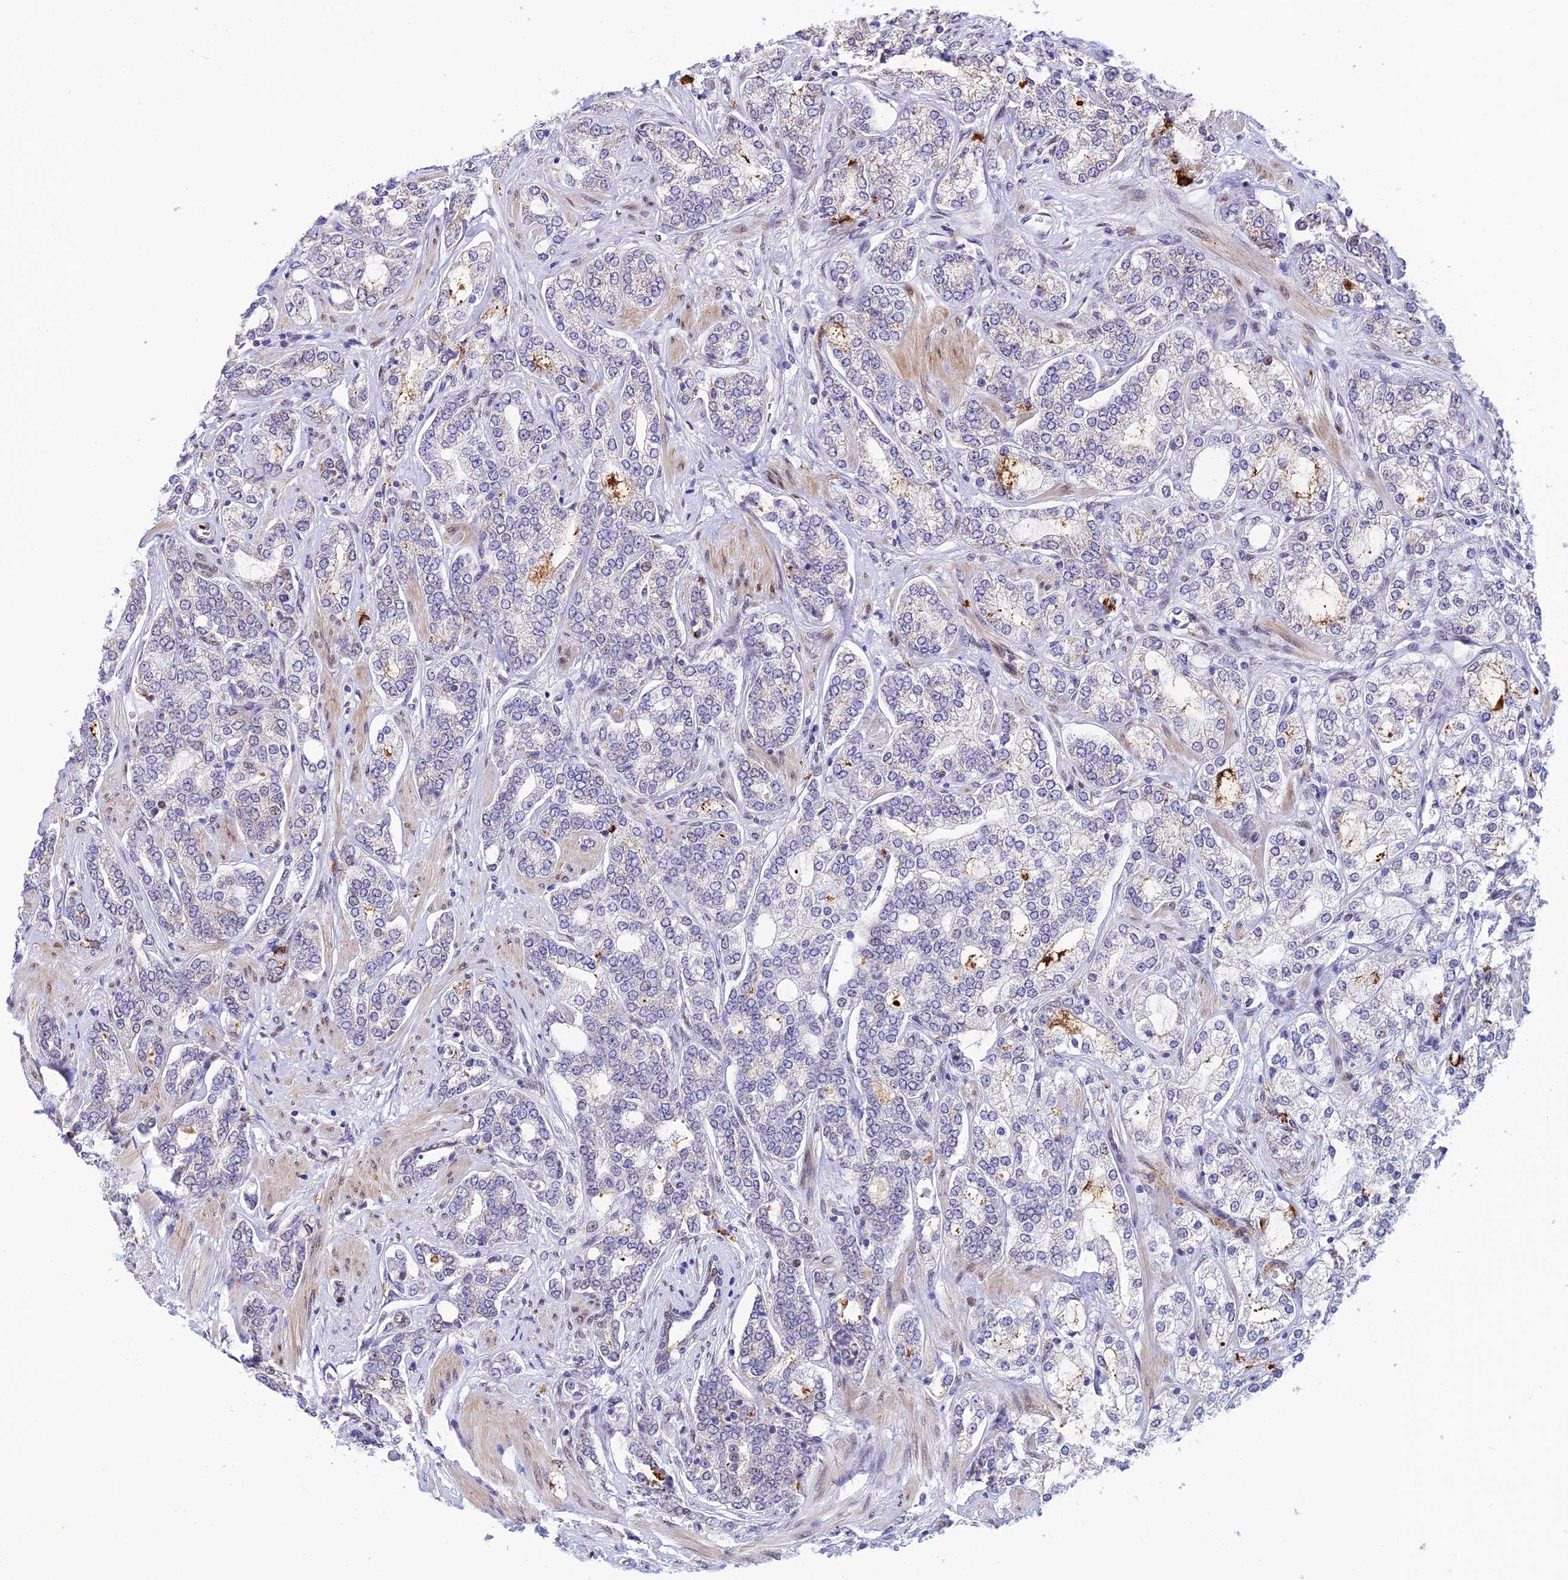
{"staining": {"intensity": "negative", "quantity": "none", "location": "none"}, "tissue": "prostate cancer", "cell_type": "Tumor cells", "image_type": "cancer", "snomed": [{"axis": "morphology", "description": "Adenocarcinoma, High grade"}, {"axis": "topography", "description": "Prostate"}], "caption": "Immunohistochemistry photomicrograph of neoplastic tissue: high-grade adenocarcinoma (prostate) stained with DAB shows no significant protein expression in tumor cells.", "gene": "WDR55", "patient": {"sex": "male", "age": 64}}